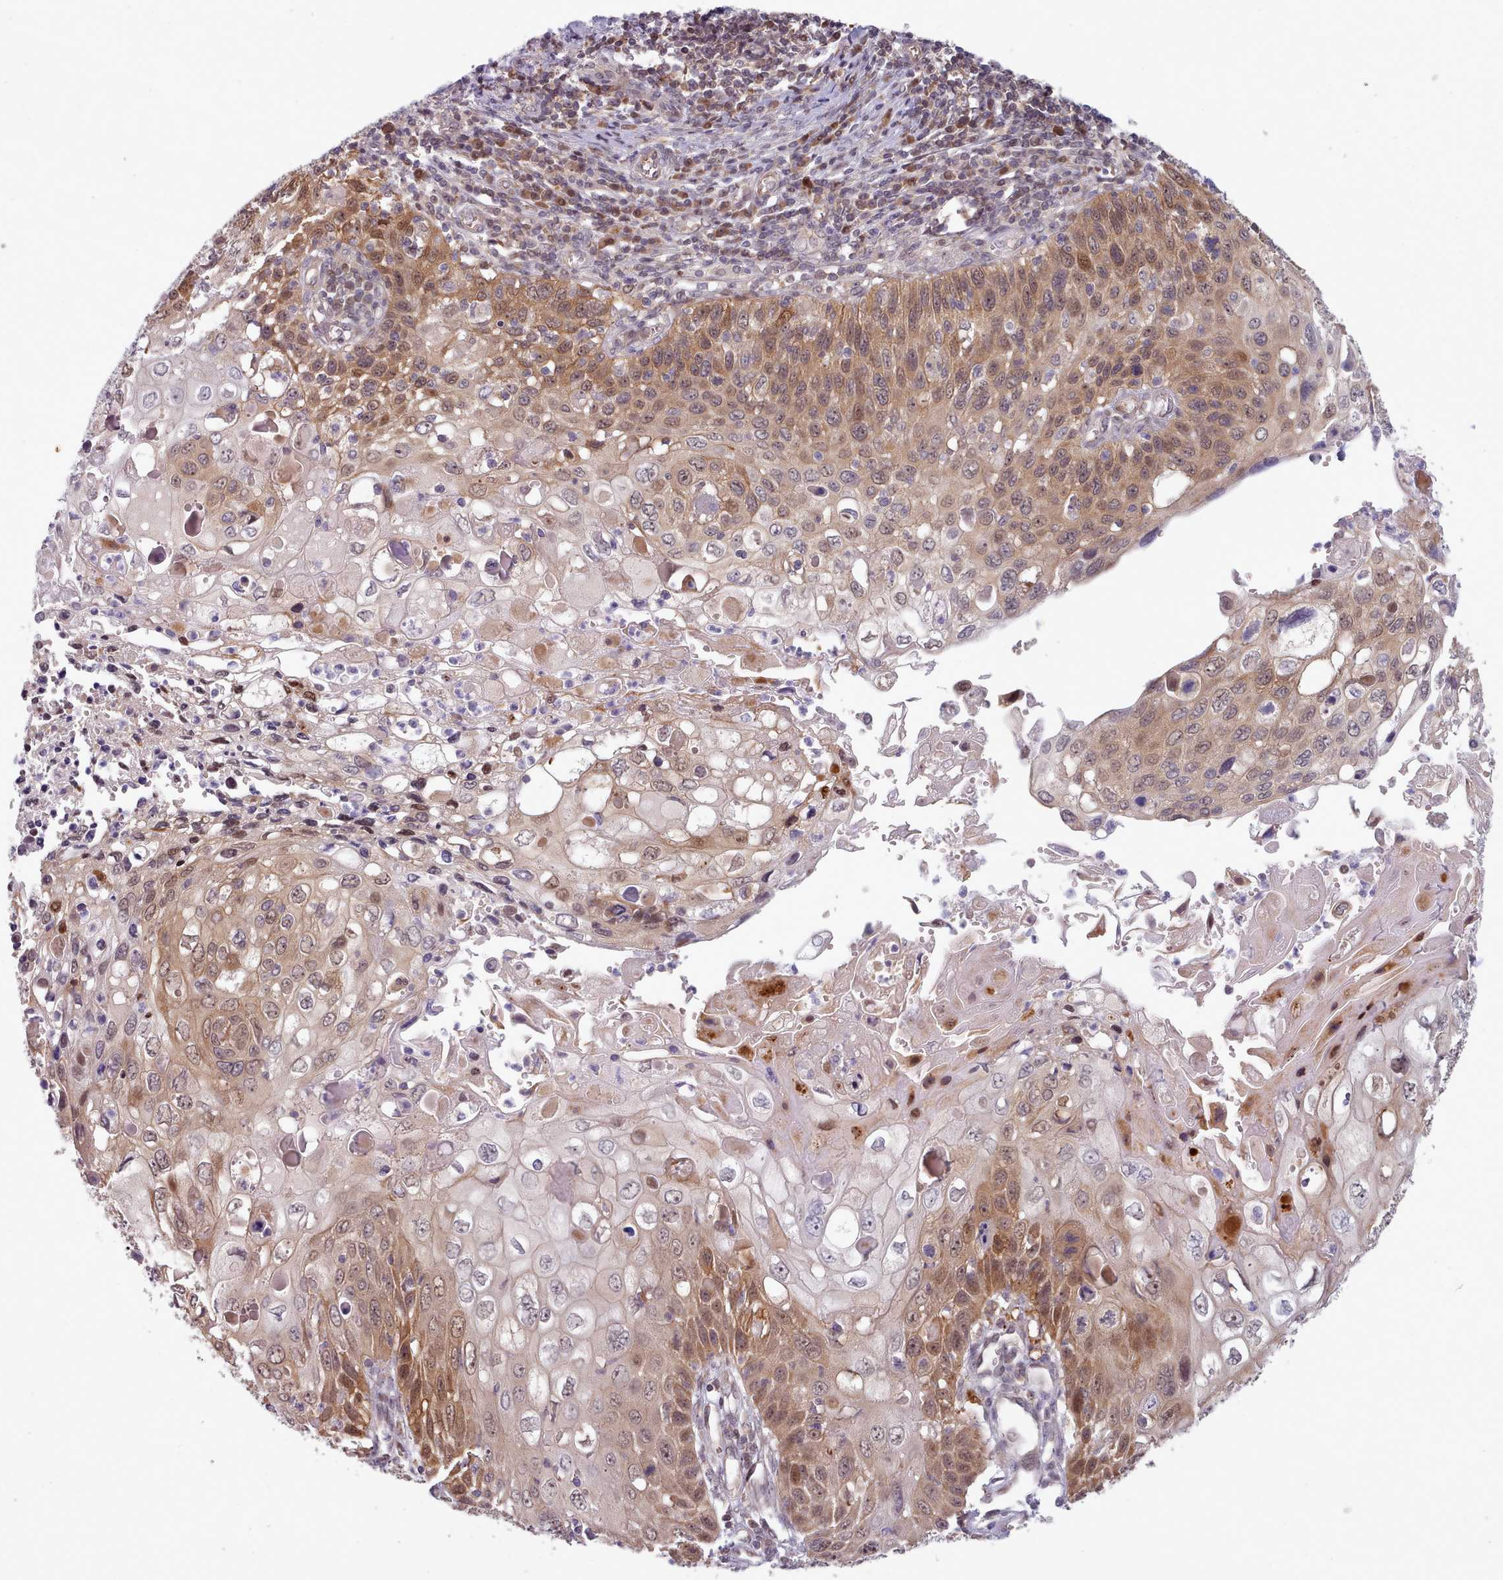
{"staining": {"intensity": "moderate", "quantity": "25%-75%", "location": "cytoplasmic/membranous,nuclear"}, "tissue": "cervical cancer", "cell_type": "Tumor cells", "image_type": "cancer", "snomed": [{"axis": "morphology", "description": "Squamous cell carcinoma, NOS"}, {"axis": "topography", "description": "Cervix"}], "caption": "This photomicrograph reveals immunohistochemistry (IHC) staining of cervical cancer, with medium moderate cytoplasmic/membranous and nuclear positivity in about 25%-75% of tumor cells.", "gene": "CLNS1A", "patient": {"sex": "female", "age": 70}}